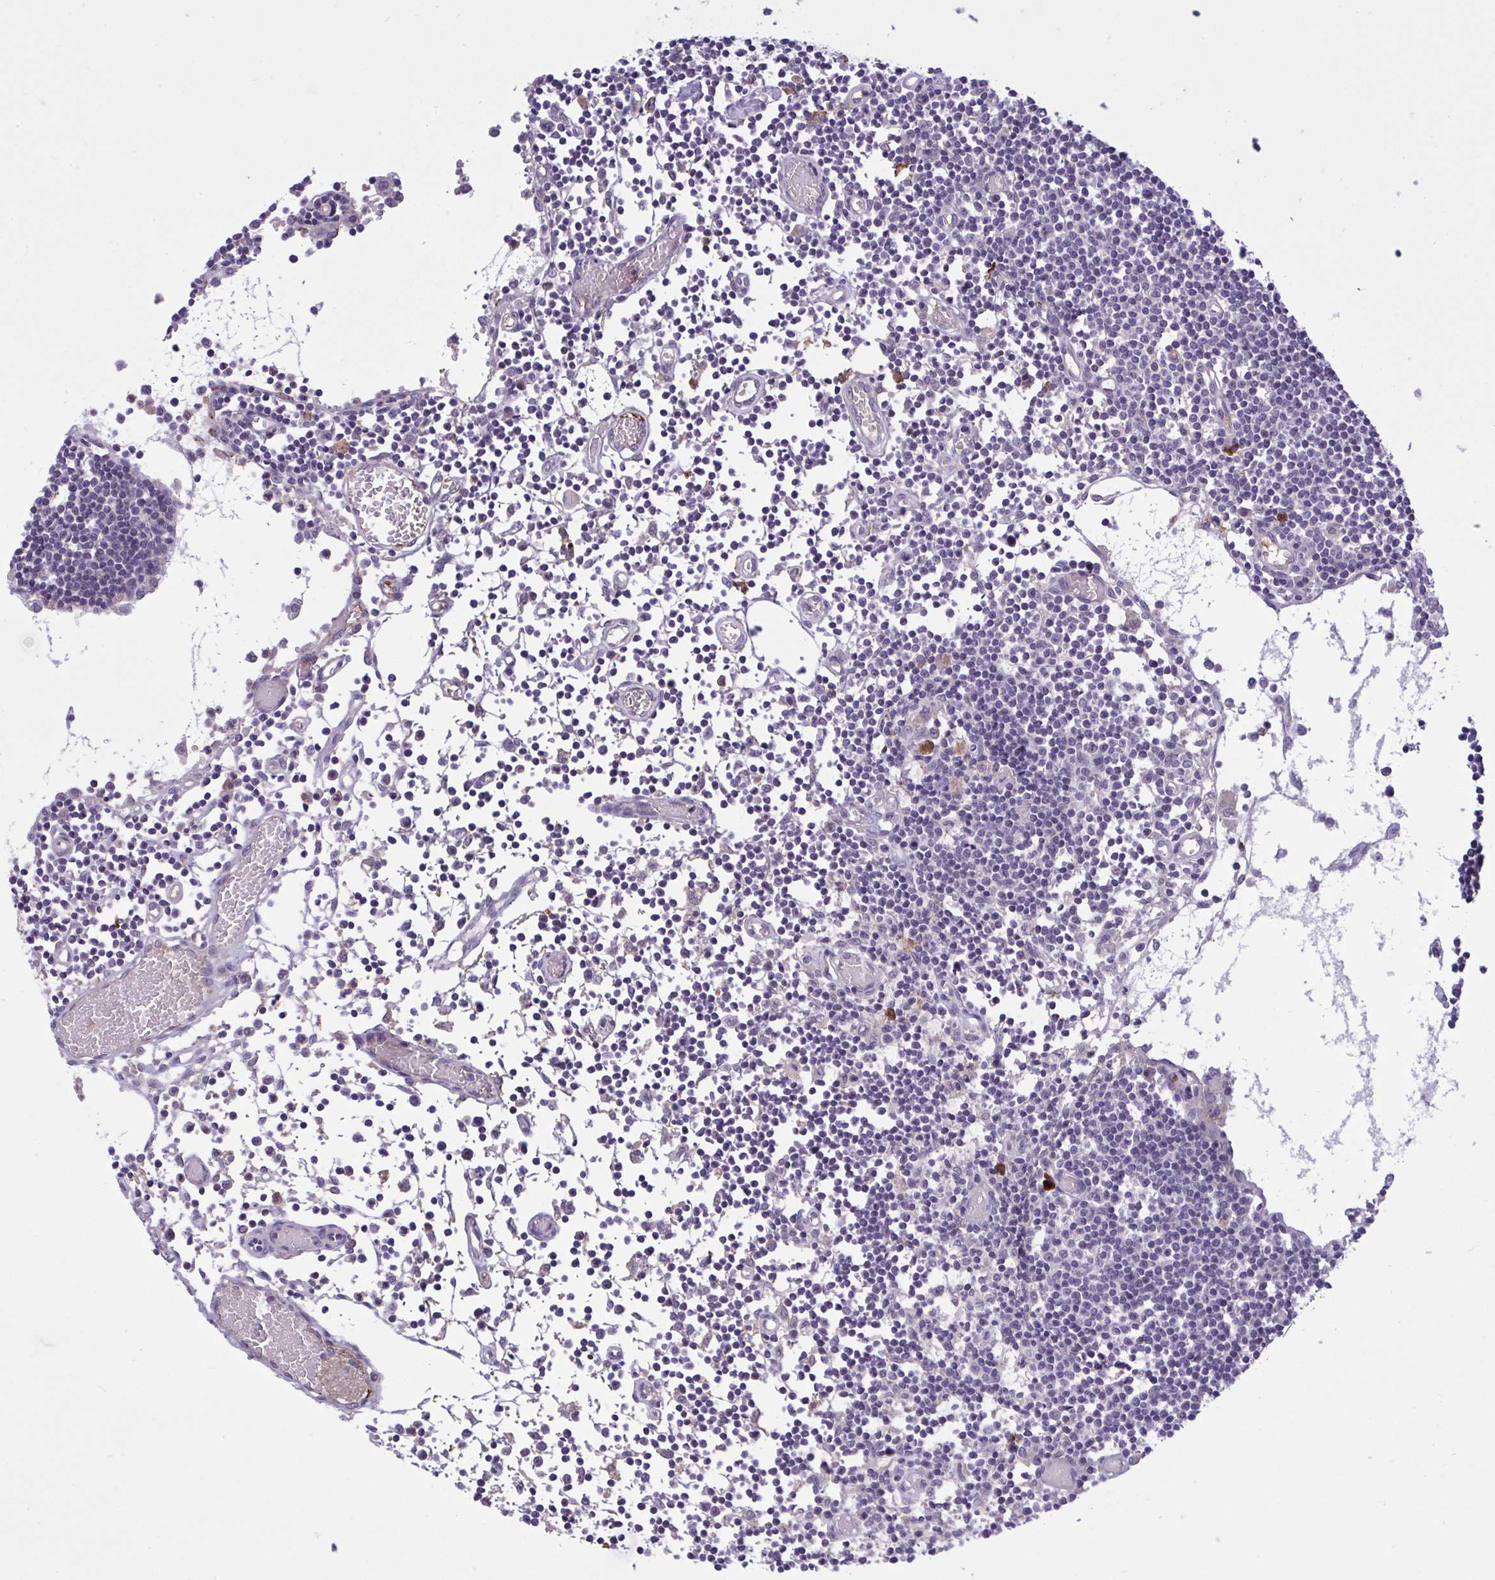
{"staining": {"intensity": "negative", "quantity": "none", "location": "none"}, "tissue": "lymph node", "cell_type": "Germinal center cells", "image_type": "normal", "snomed": [{"axis": "morphology", "description": "Normal tissue, NOS"}, {"axis": "topography", "description": "Lymph node"}], "caption": "Photomicrograph shows no significant protein expression in germinal center cells of benign lymph node. (DAB (3,3'-diaminobenzidine) immunohistochemistry visualized using brightfield microscopy, high magnification).", "gene": "CD101", "patient": {"sex": "male", "age": 66}}